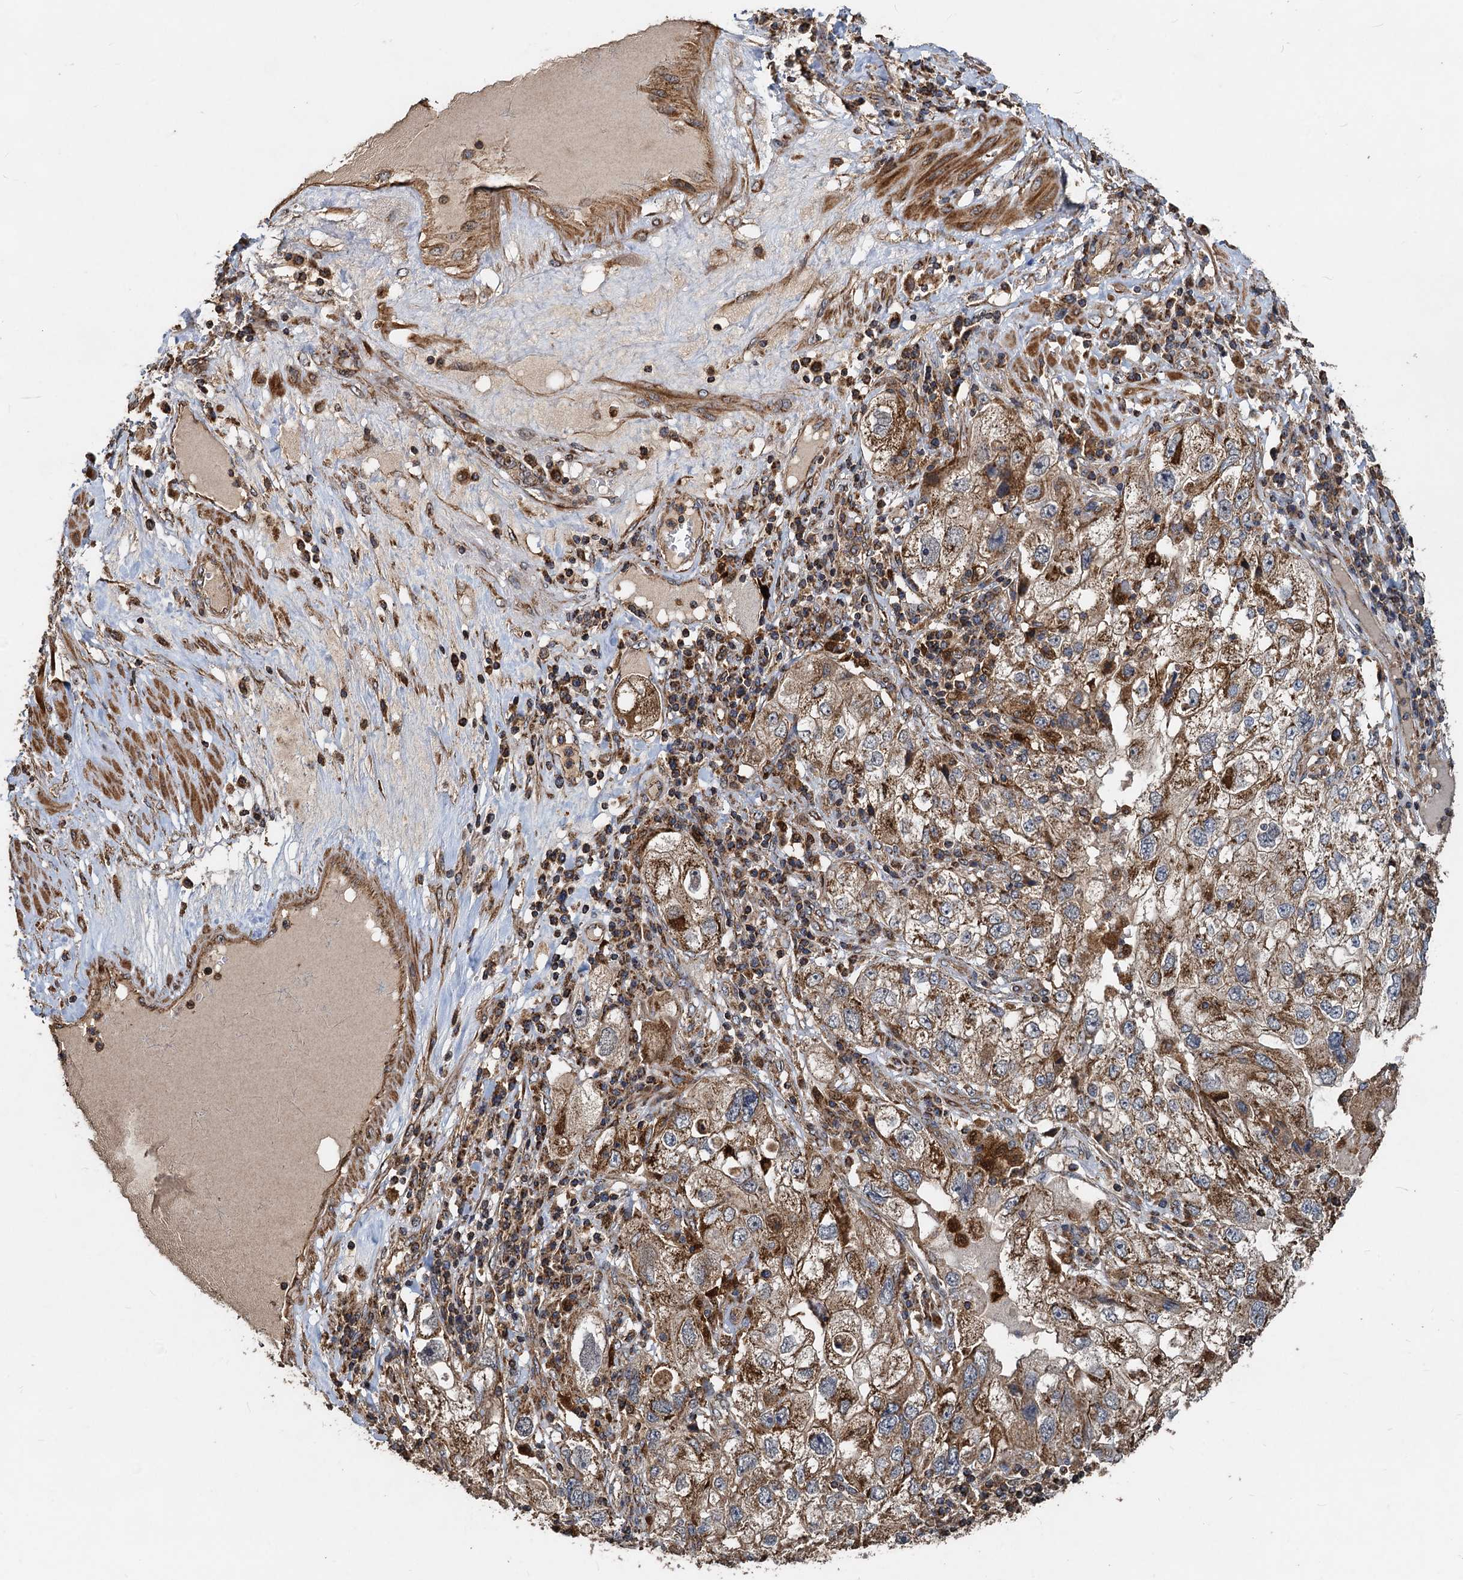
{"staining": {"intensity": "moderate", "quantity": ">75%", "location": "cytoplasmic/membranous"}, "tissue": "endometrial cancer", "cell_type": "Tumor cells", "image_type": "cancer", "snomed": [{"axis": "morphology", "description": "Adenocarcinoma, NOS"}, {"axis": "topography", "description": "Endometrium"}], "caption": "An immunohistochemistry (IHC) histopathology image of neoplastic tissue is shown. Protein staining in brown labels moderate cytoplasmic/membranous positivity in adenocarcinoma (endometrial) within tumor cells. (DAB IHC with brightfield microscopy, high magnification).", "gene": "SDS", "patient": {"sex": "female", "age": 49}}